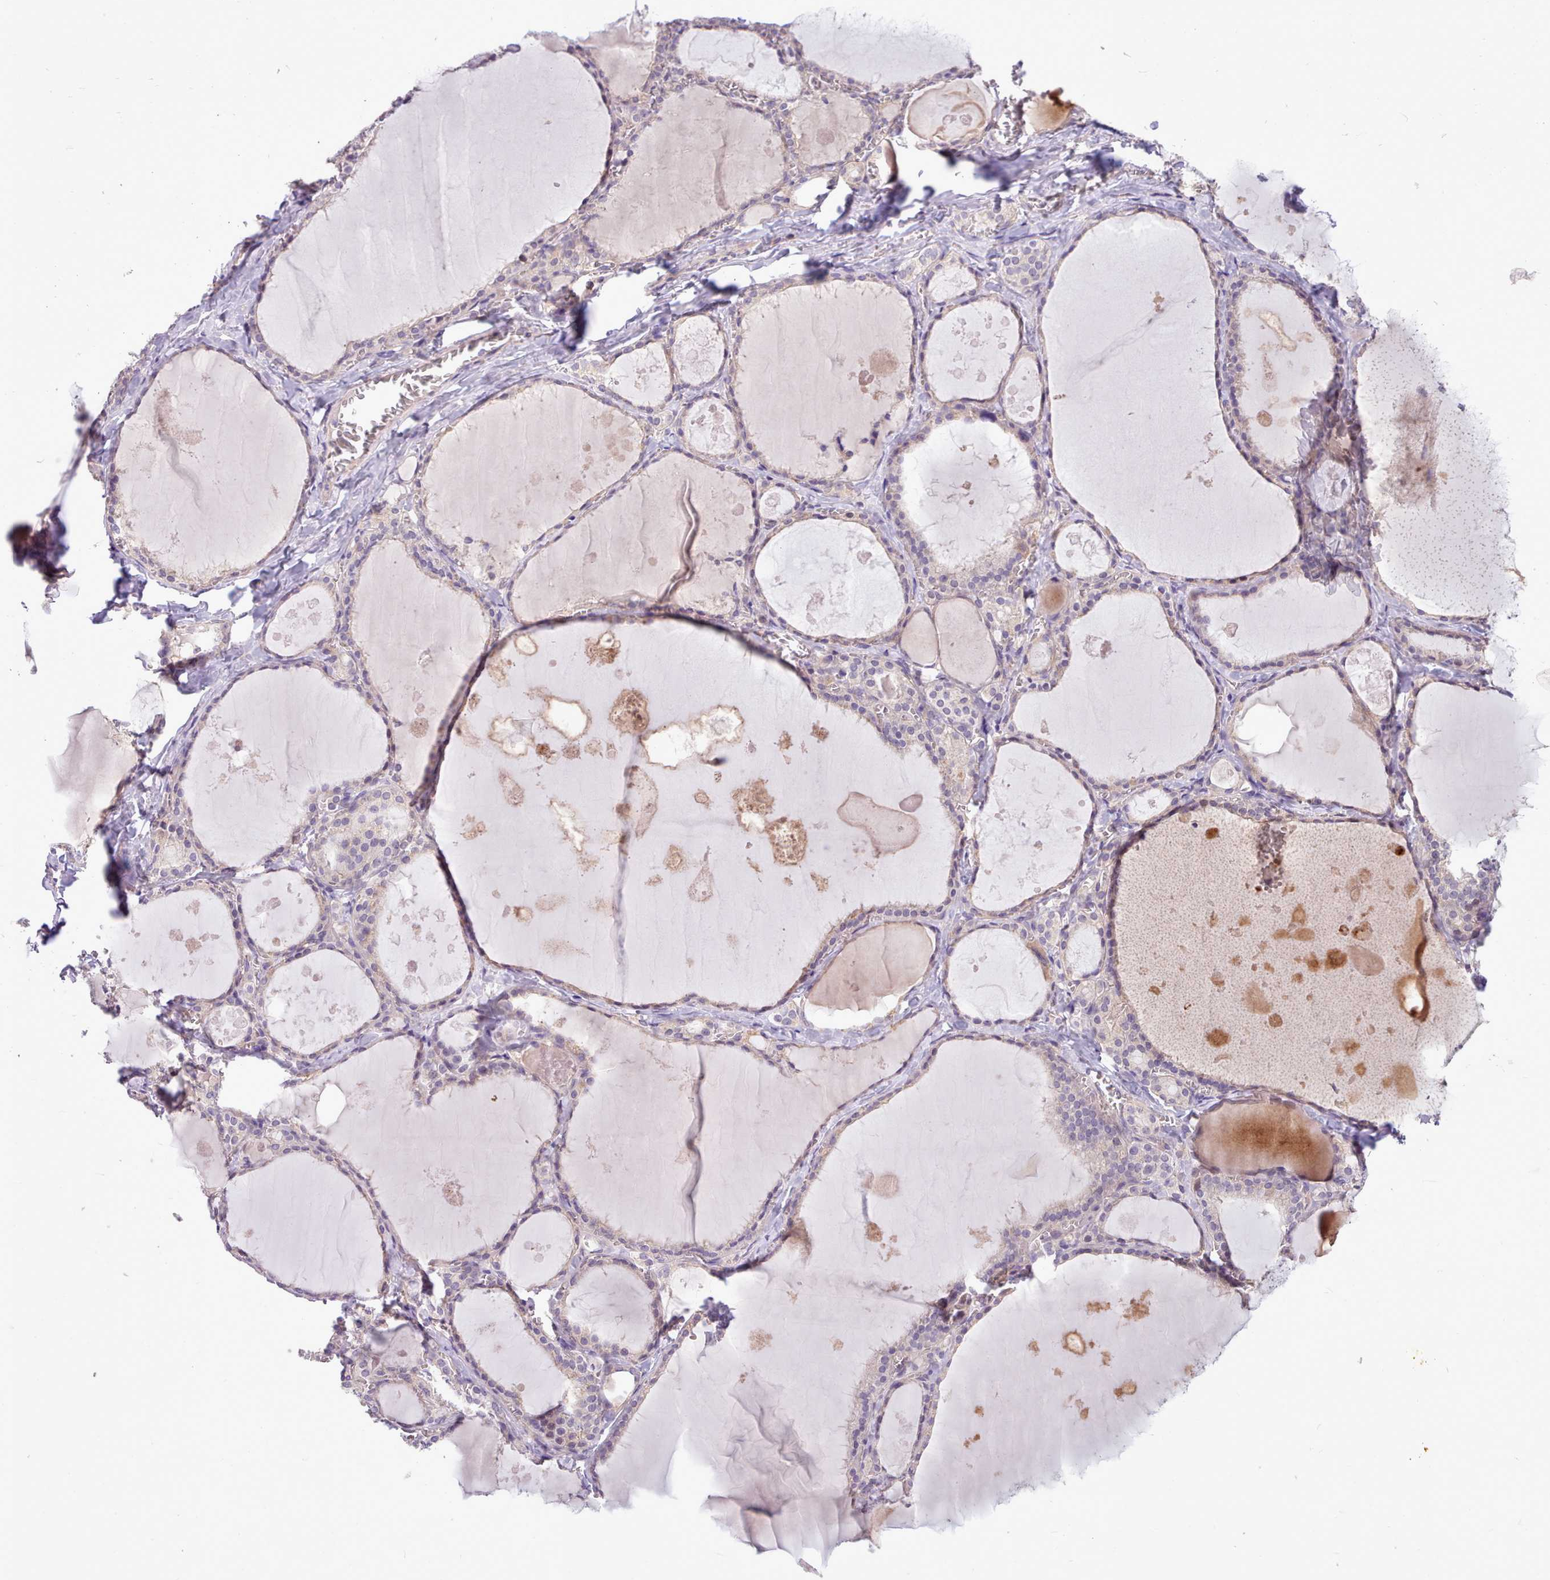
{"staining": {"intensity": "moderate", "quantity": "<25%", "location": "nuclear"}, "tissue": "thyroid gland", "cell_type": "Glandular cells", "image_type": "normal", "snomed": [{"axis": "morphology", "description": "Normal tissue, NOS"}, {"axis": "topography", "description": "Thyroid gland"}], "caption": "IHC (DAB) staining of normal thyroid gland displays moderate nuclear protein expression in approximately <25% of glandular cells. (Stains: DAB in brown, nuclei in blue, Microscopy: brightfield microscopy at high magnification).", "gene": "ZNF607", "patient": {"sex": "male", "age": 56}}